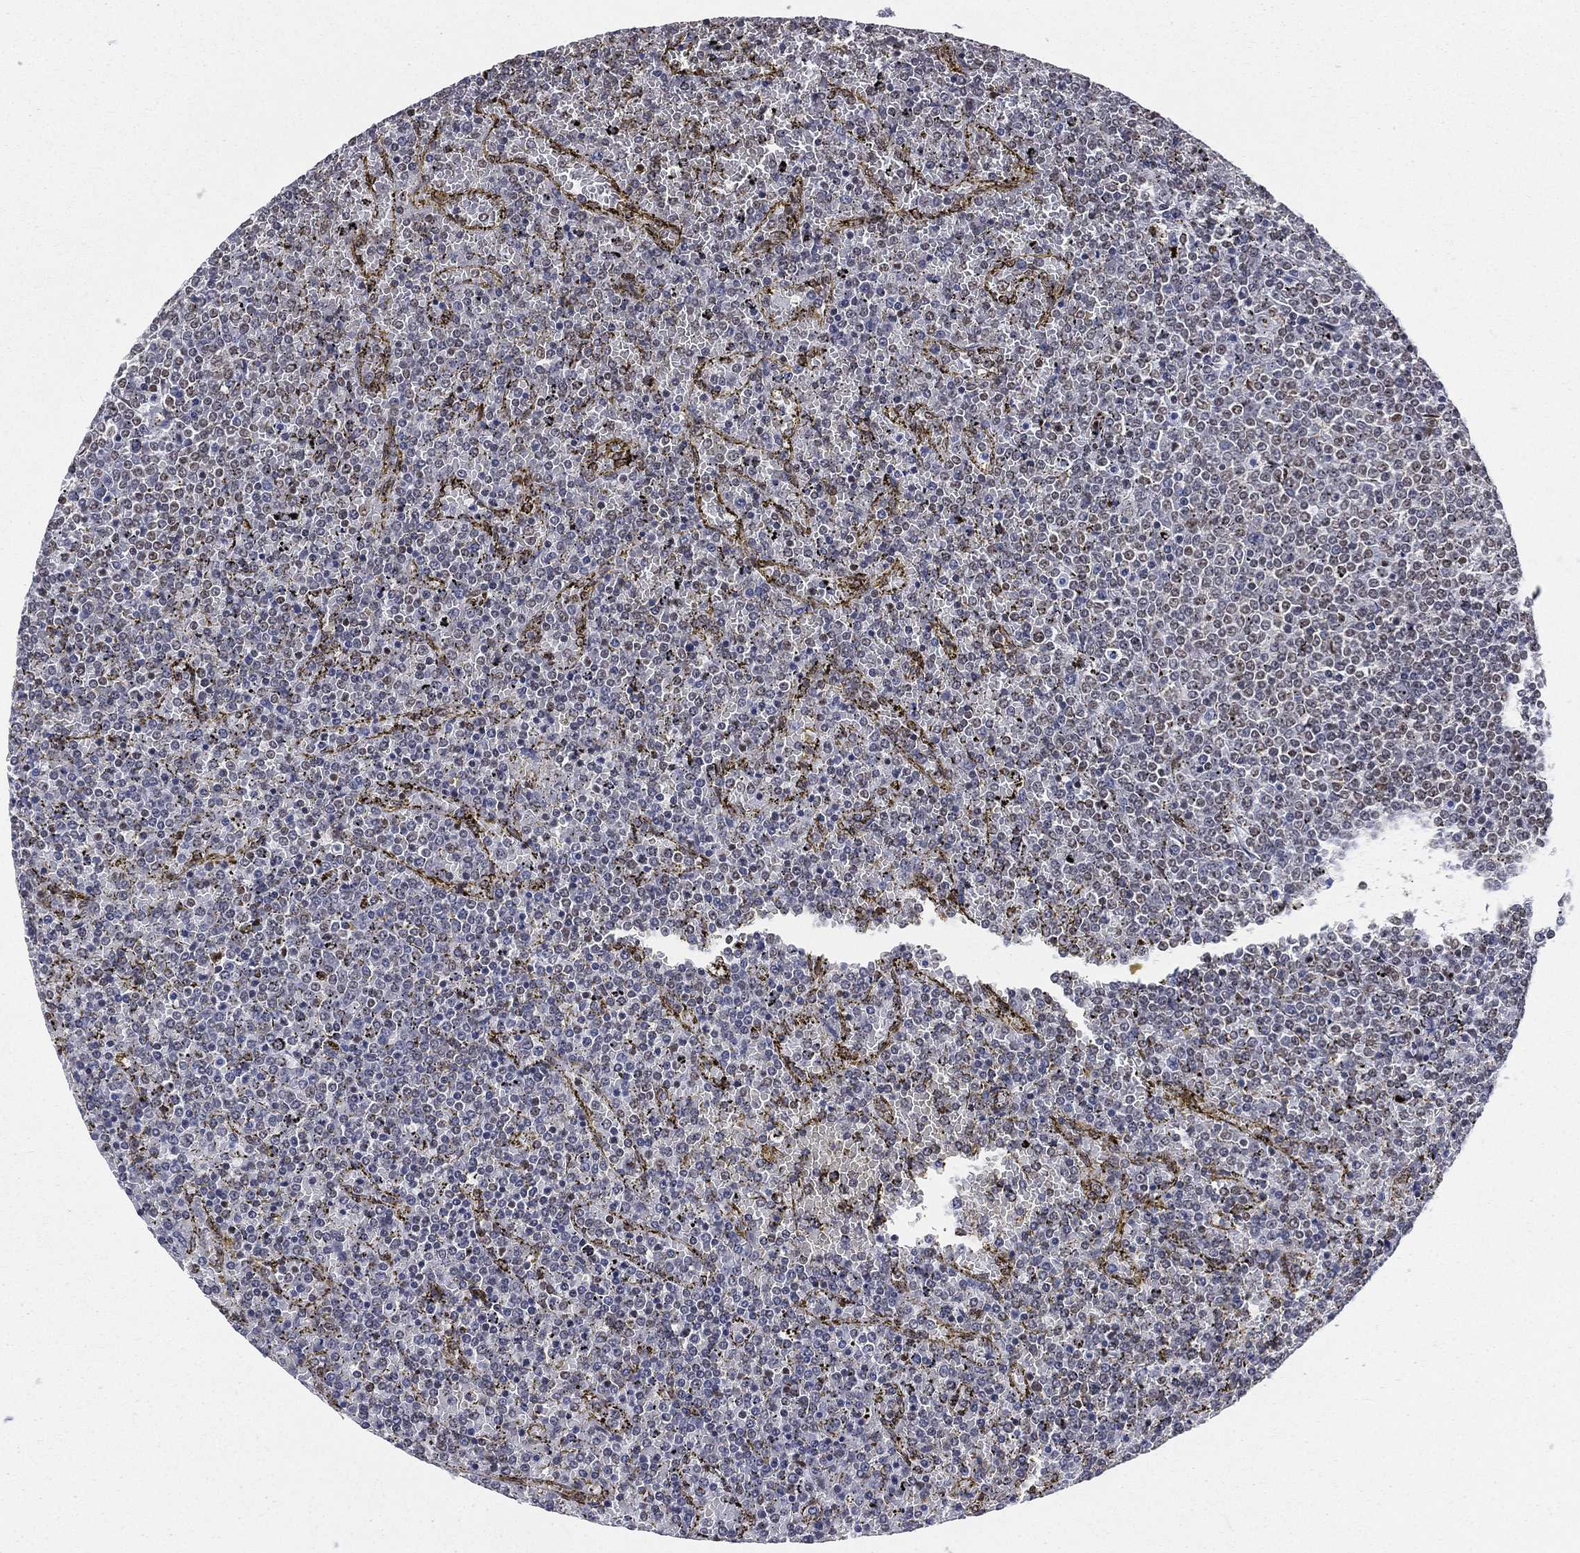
{"staining": {"intensity": "negative", "quantity": "none", "location": "none"}, "tissue": "lymphoma", "cell_type": "Tumor cells", "image_type": "cancer", "snomed": [{"axis": "morphology", "description": "Malignant lymphoma, non-Hodgkin's type, Low grade"}, {"axis": "topography", "description": "Spleen"}], "caption": "An IHC histopathology image of malignant lymphoma, non-Hodgkin's type (low-grade) is shown. There is no staining in tumor cells of malignant lymphoma, non-Hodgkin's type (low-grade).", "gene": "FUBP3", "patient": {"sex": "female", "age": 77}}